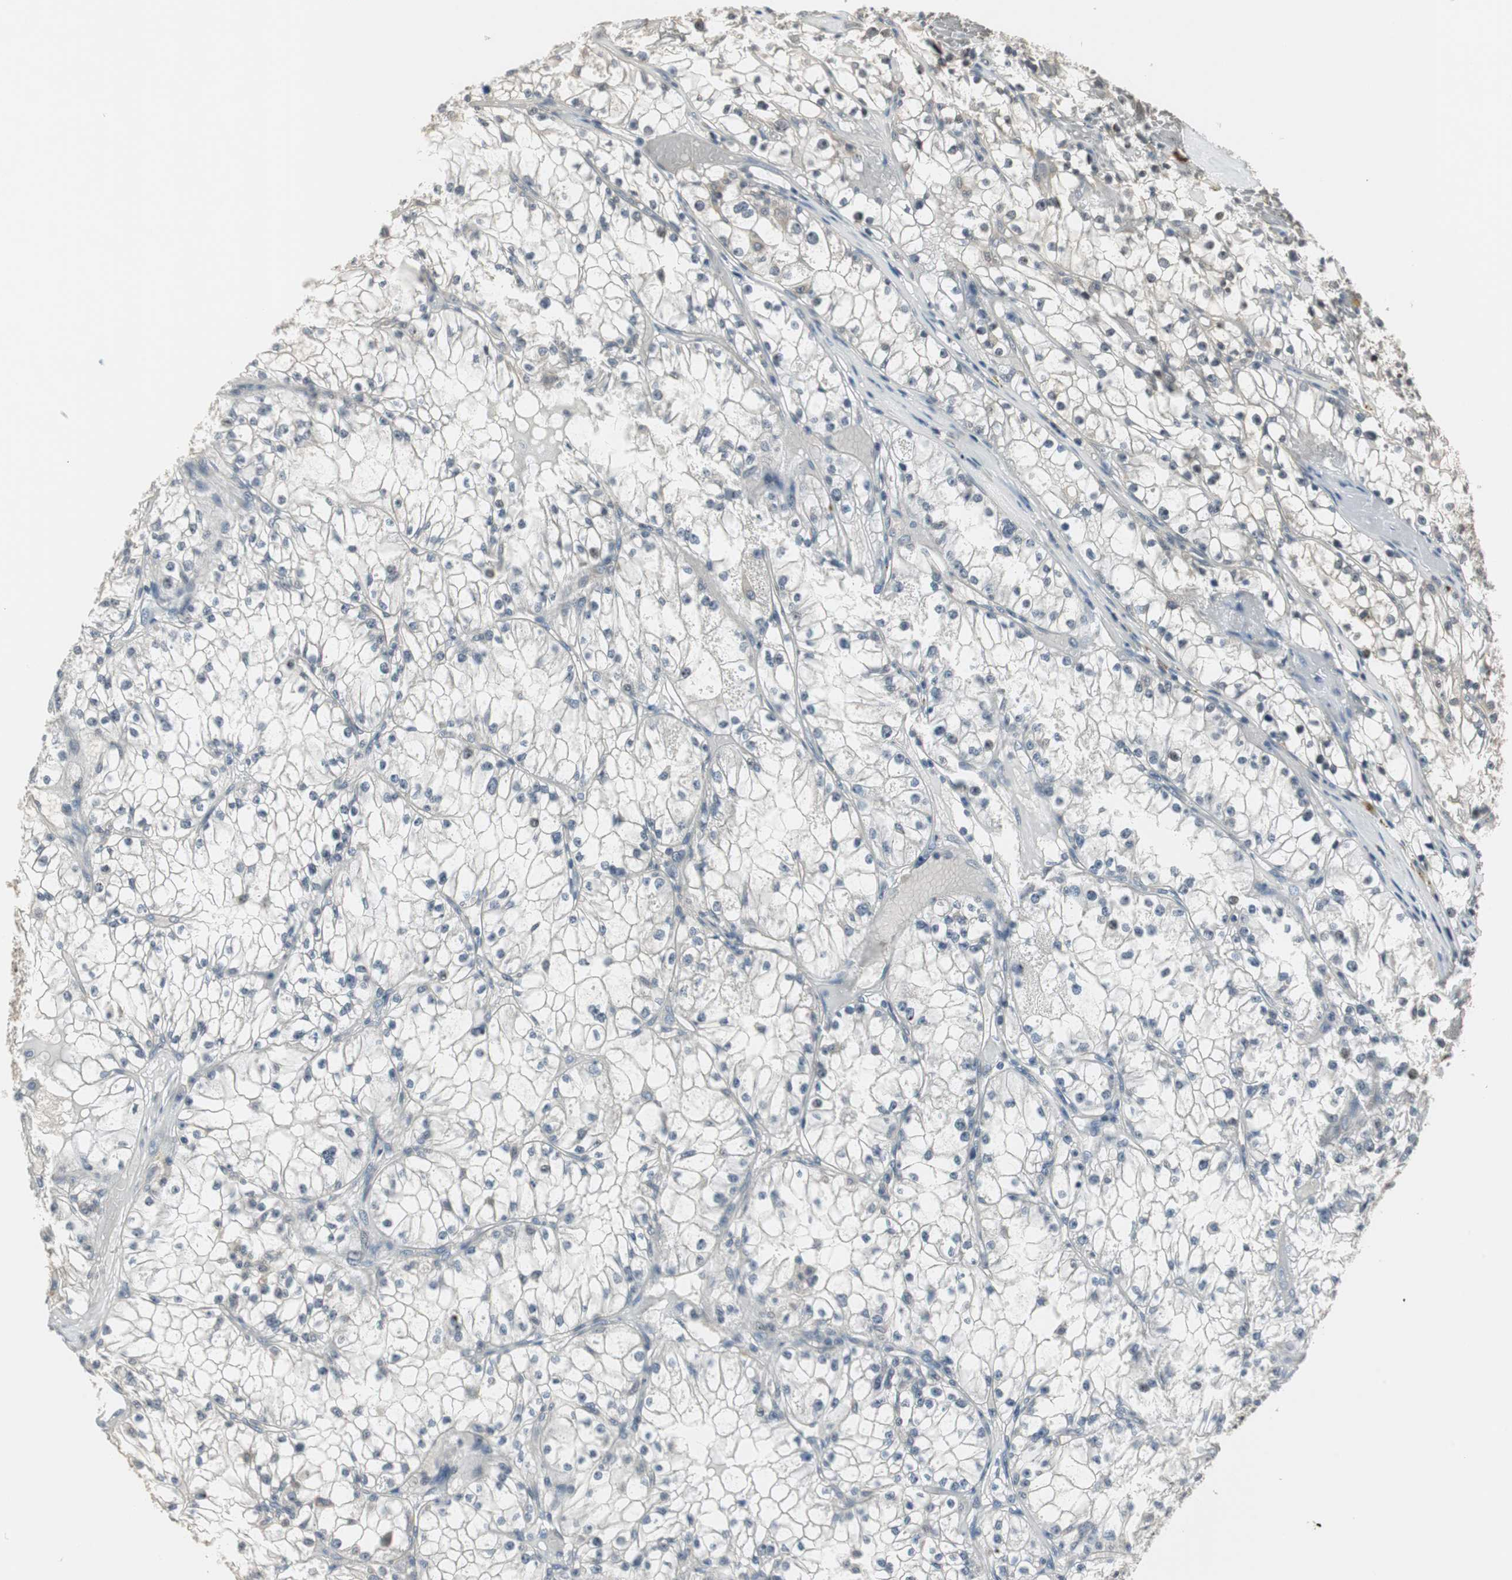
{"staining": {"intensity": "weak", "quantity": "<25%", "location": "cytoplasmic/membranous,nuclear"}, "tissue": "renal cancer", "cell_type": "Tumor cells", "image_type": "cancer", "snomed": [{"axis": "morphology", "description": "Adenocarcinoma, NOS"}, {"axis": "topography", "description": "Kidney"}], "caption": "High power microscopy micrograph of an IHC photomicrograph of renal adenocarcinoma, revealing no significant staining in tumor cells.", "gene": "CCT5", "patient": {"sex": "male", "age": 56}}